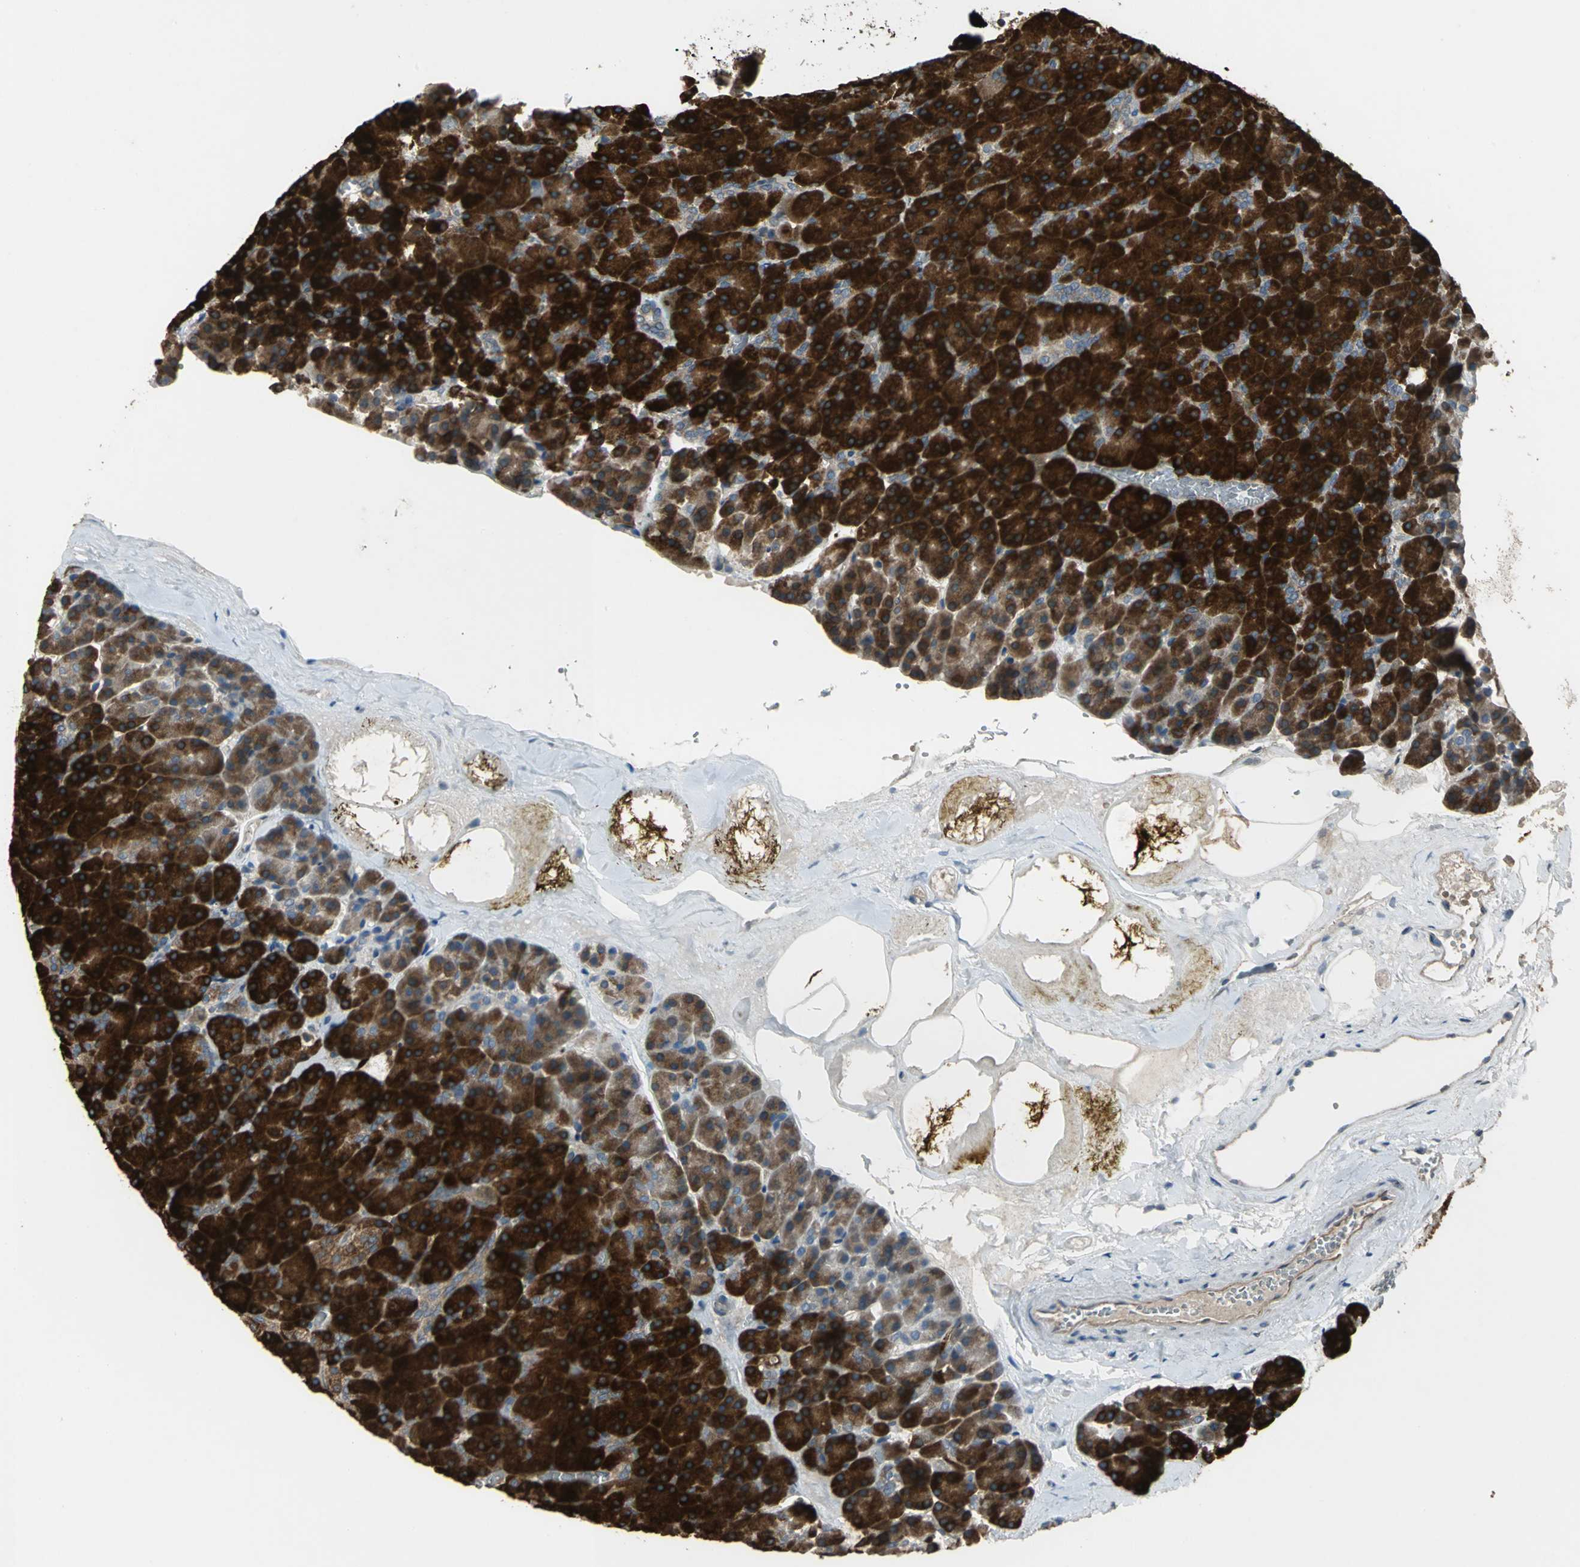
{"staining": {"intensity": "strong", "quantity": "25%-75%", "location": "cytoplasmic/membranous"}, "tissue": "pancreas", "cell_type": "Exocrine glandular cells", "image_type": "normal", "snomed": [{"axis": "morphology", "description": "Normal tissue, NOS"}, {"axis": "topography", "description": "Pancreas"}], "caption": "This micrograph reveals IHC staining of benign pancreas, with high strong cytoplasmic/membranous expression in about 25%-75% of exocrine glandular cells.", "gene": "SYVN1", "patient": {"sex": "female", "age": 35}}